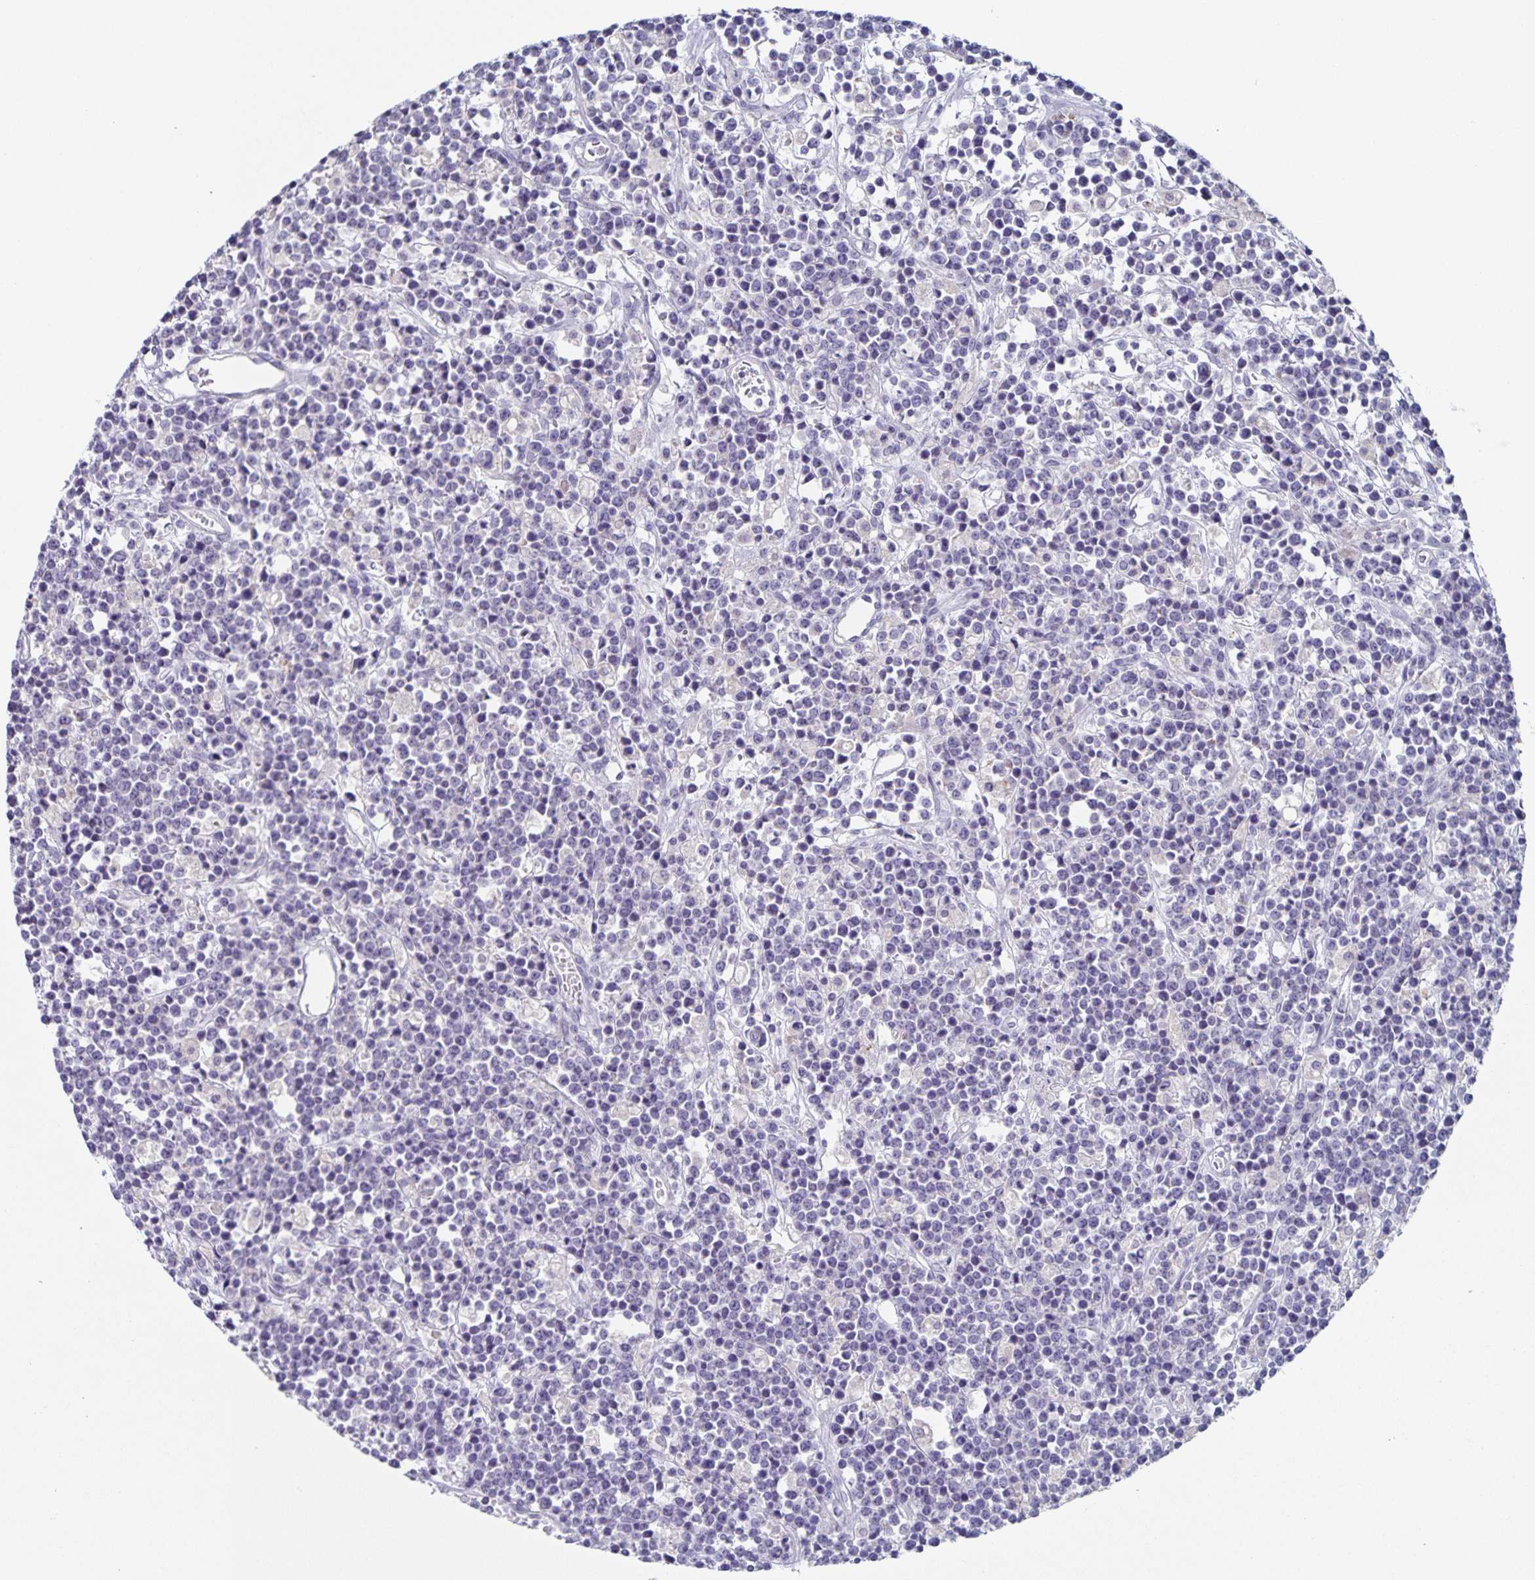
{"staining": {"intensity": "negative", "quantity": "none", "location": "none"}, "tissue": "lymphoma", "cell_type": "Tumor cells", "image_type": "cancer", "snomed": [{"axis": "morphology", "description": "Malignant lymphoma, non-Hodgkin's type, High grade"}, {"axis": "topography", "description": "Ovary"}], "caption": "Immunohistochemistry (IHC) micrograph of neoplastic tissue: lymphoma stained with DAB (3,3'-diaminobenzidine) demonstrates no significant protein positivity in tumor cells.", "gene": "RPL36A", "patient": {"sex": "female", "age": 56}}